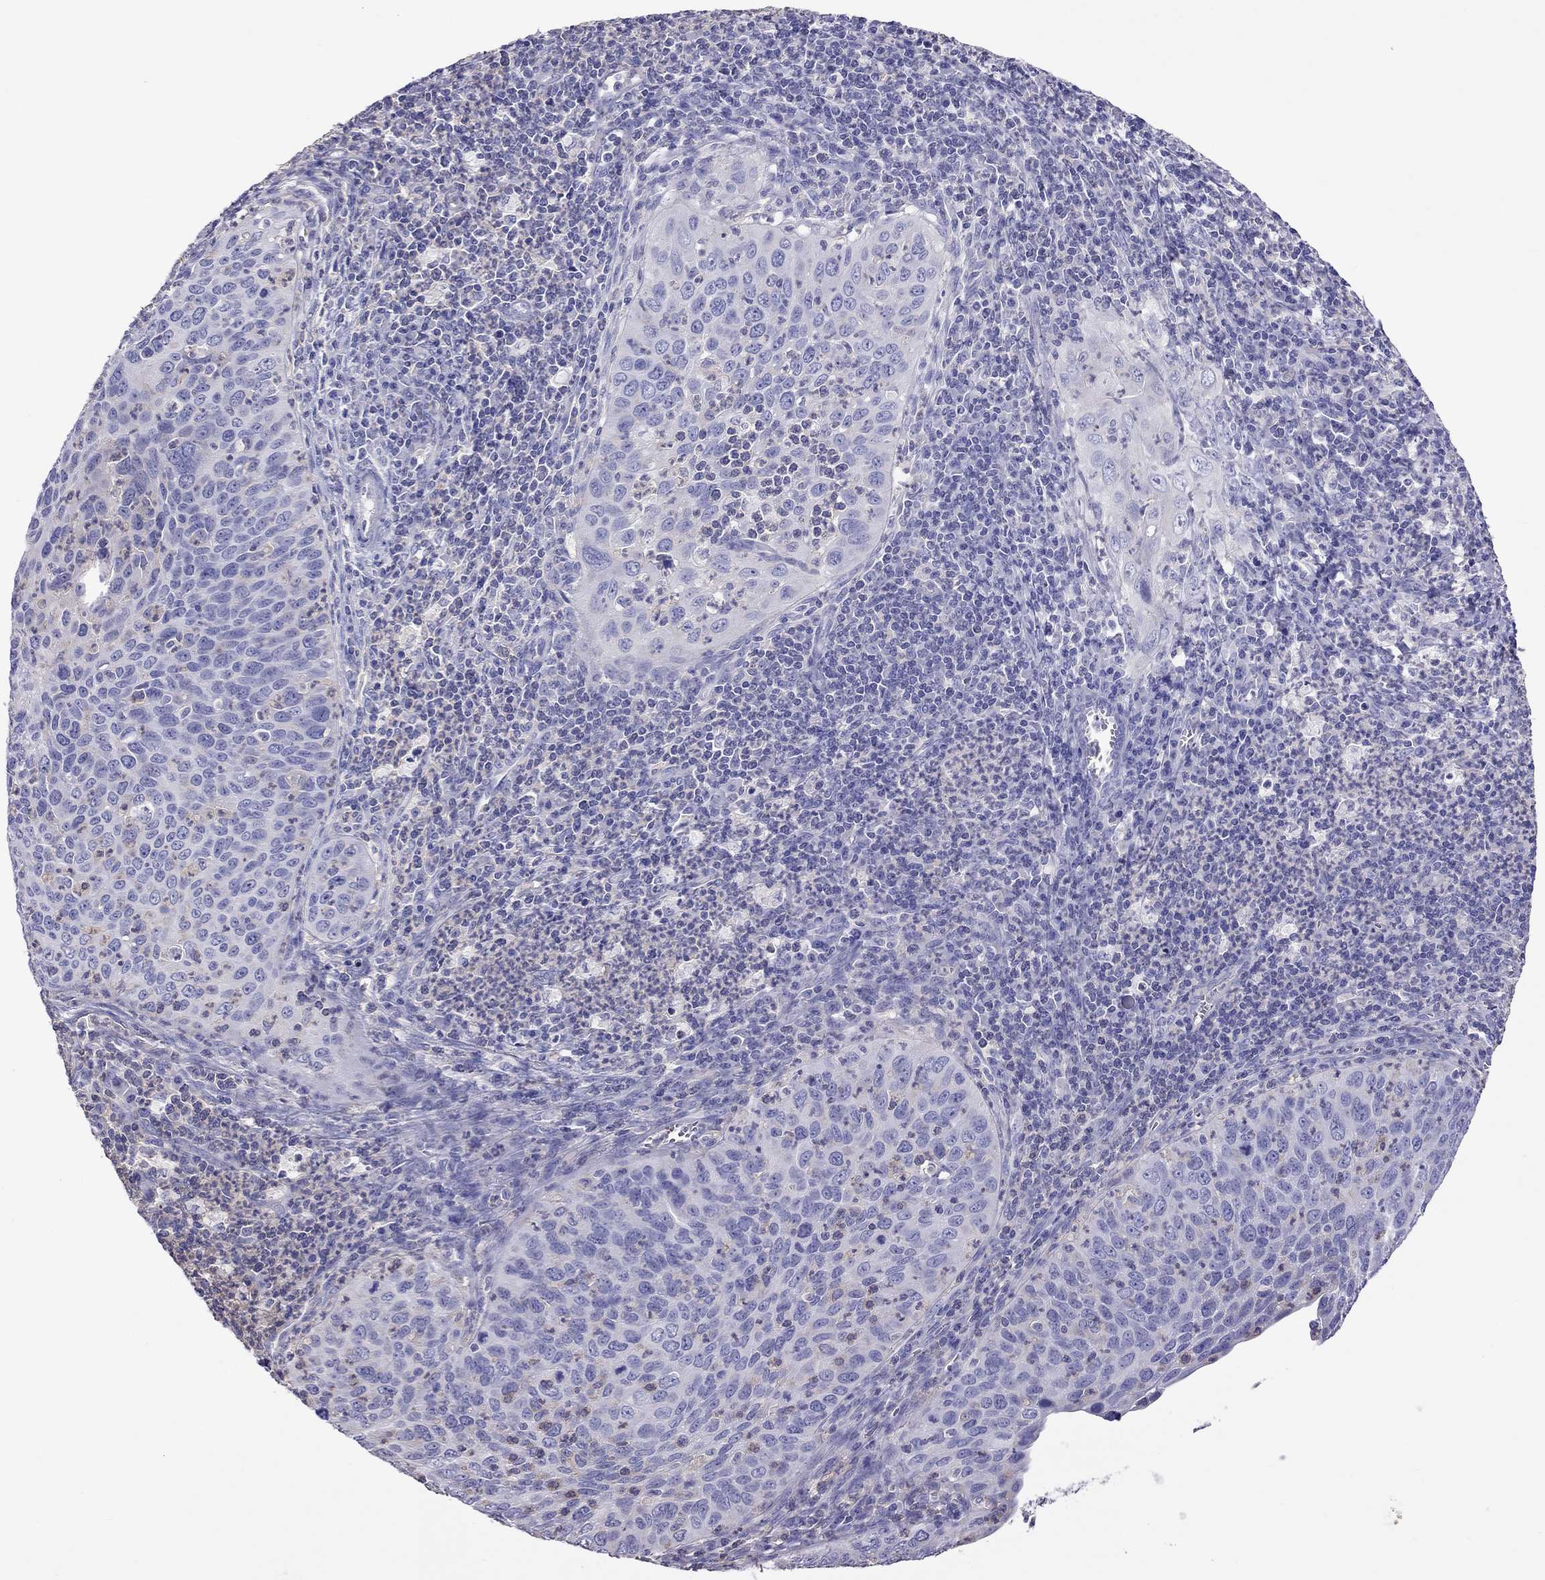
{"staining": {"intensity": "negative", "quantity": "none", "location": "none"}, "tissue": "cervical cancer", "cell_type": "Tumor cells", "image_type": "cancer", "snomed": [{"axis": "morphology", "description": "Squamous cell carcinoma, NOS"}, {"axis": "topography", "description": "Cervix"}], "caption": "IHC of cervical cancer demonstrates no expression in tumor cells. The staining was performed using DAB to visualize the protein expression in brown, while the nuclei were stained in blue with hematoxylin (Magnification: 20x).", "gene": "TEX22", "patient": {"sex": "female", "age": 26}}